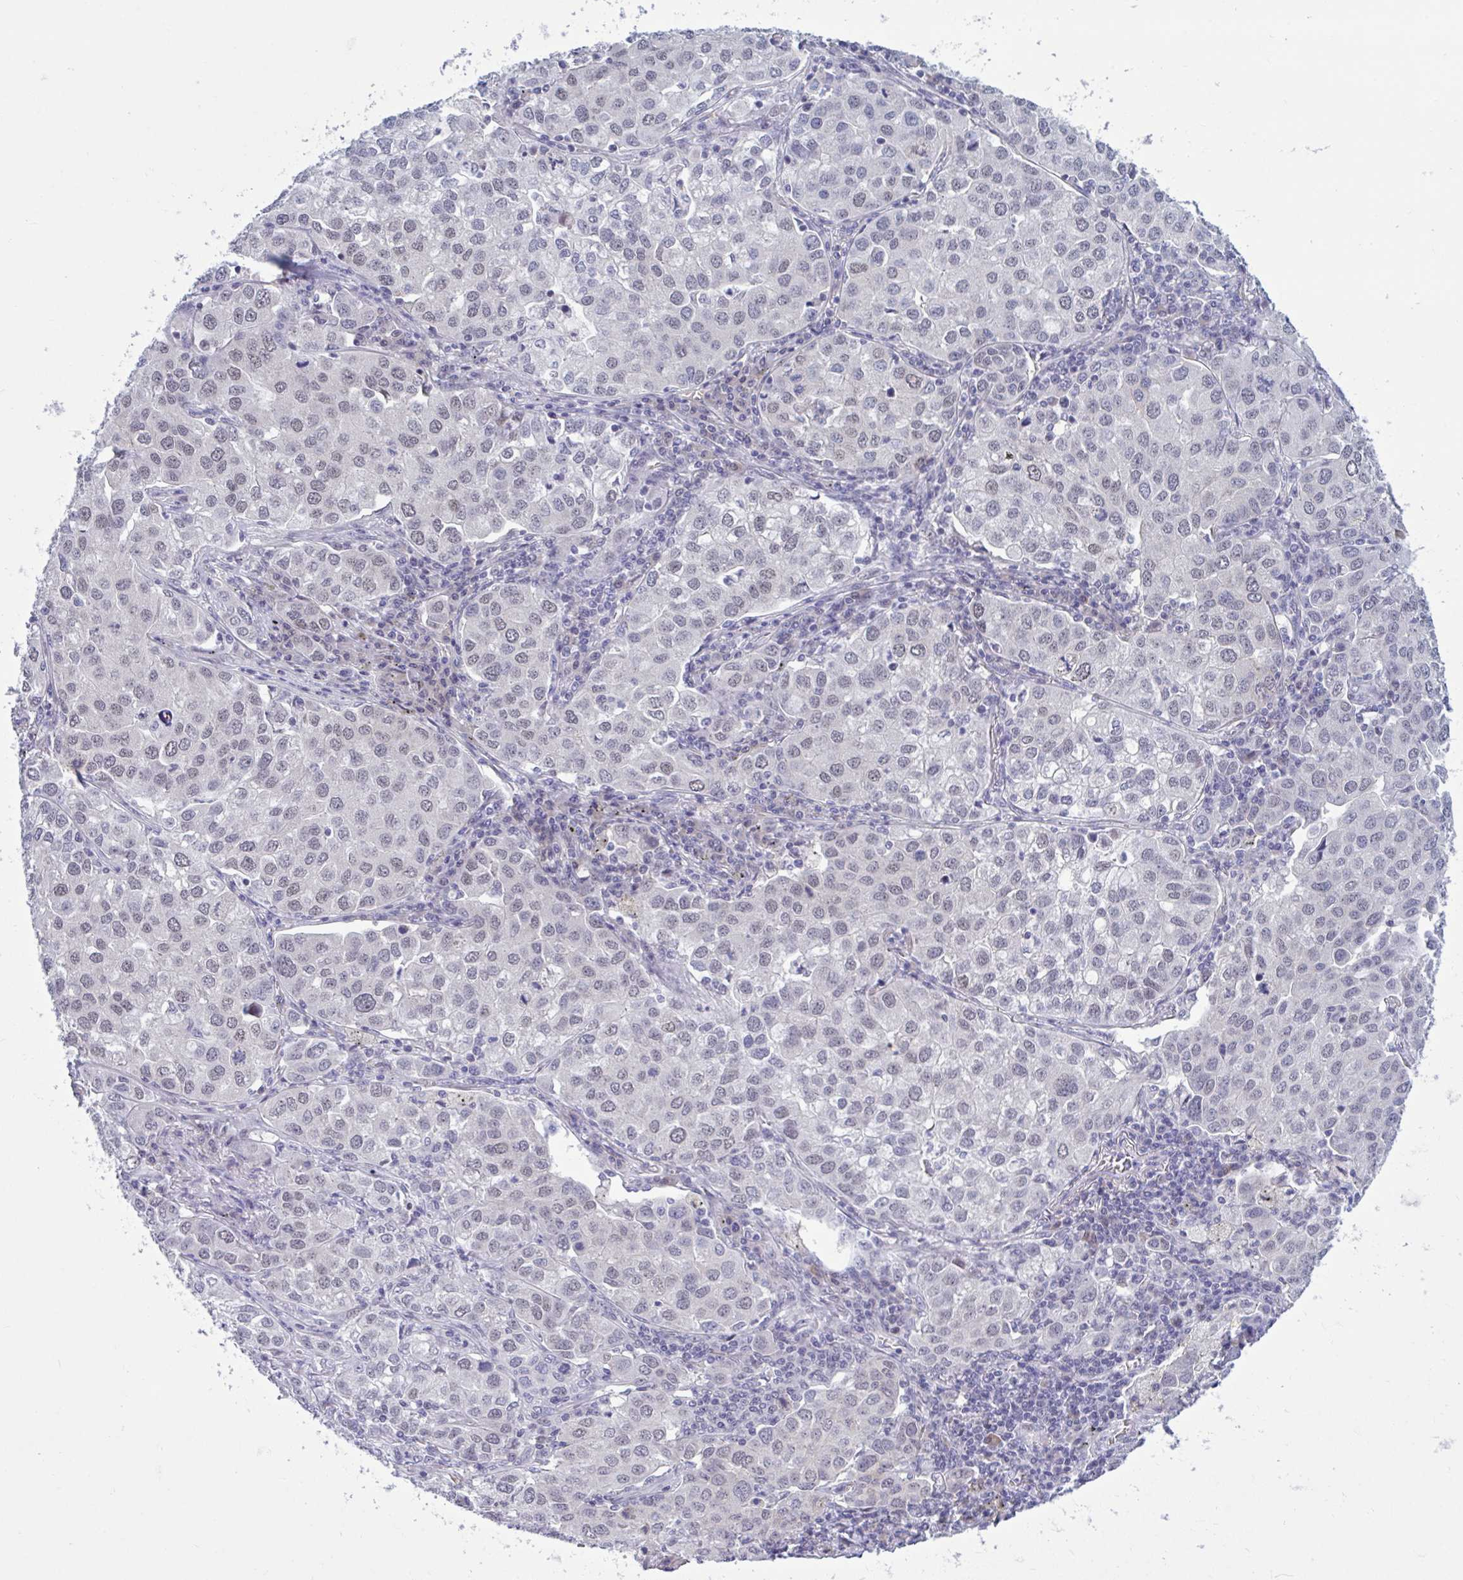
{"staining": {"intensity": "negative", "quantity": "none", "location": "none"}, "tissue": "lung cancer", "cell_type": "Tumor cells", "image_type": "cancer", "snomed": [{"axis": "morphology", "description": "Adenocarcinoma, NOS"}, {"axis": "morphology", "description": "Adenocarcinoma, metastatic, NOS"}, {"axis": "topography", "description": "Lymph node"}, {"axis": "topography", "description": "Lung"}], "caption": "High power microscopy histopathology image of an IHC histopathology image of lung cancer, revealing no significant expression in tumor cells.", "gene": "CNGB3", "patient": {"sex": "female", "age": 65}}